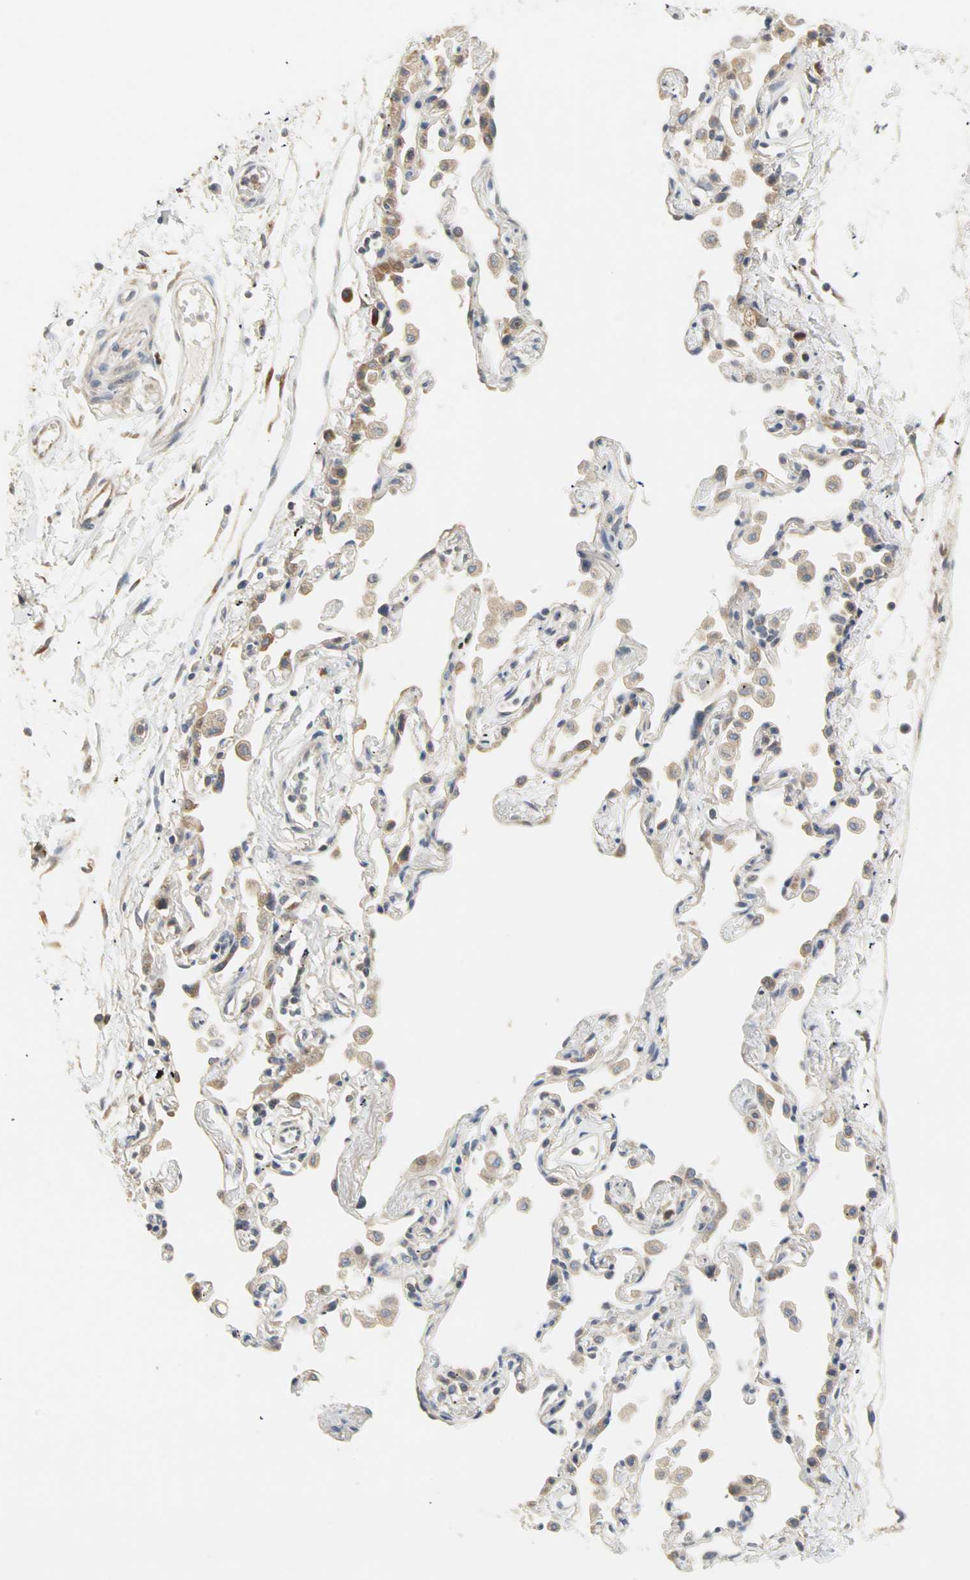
{"staining": {"intensity": "moderate", "quantity": ">75%", "location": "cytoplasmic/membranous"}, "tissue": "adipose tissue", "cell_type": "Adipocytes", "image_type": "normal", "snomed": [{"axis": "morphology", "description": "Normal tissue, NOS"}, {"axis": "morphology", "description": "Adenocarcinoma, NOS"}, {"axis": "topography", "description": "Cartilage tissue"}, {"axis": "topography", "description": "Bronchus"}, {"axis": "topography", "description": "Lung"}], "caption": "Normal adipose tissue demonstrates moderate cytoplasmic/membranous positivity in about >75% of adipocytes The protein is shown in brown color, while the nuclei are stained blue..", "gene": "SAR1A", "patient": {"sex": "female", "age": 67}}